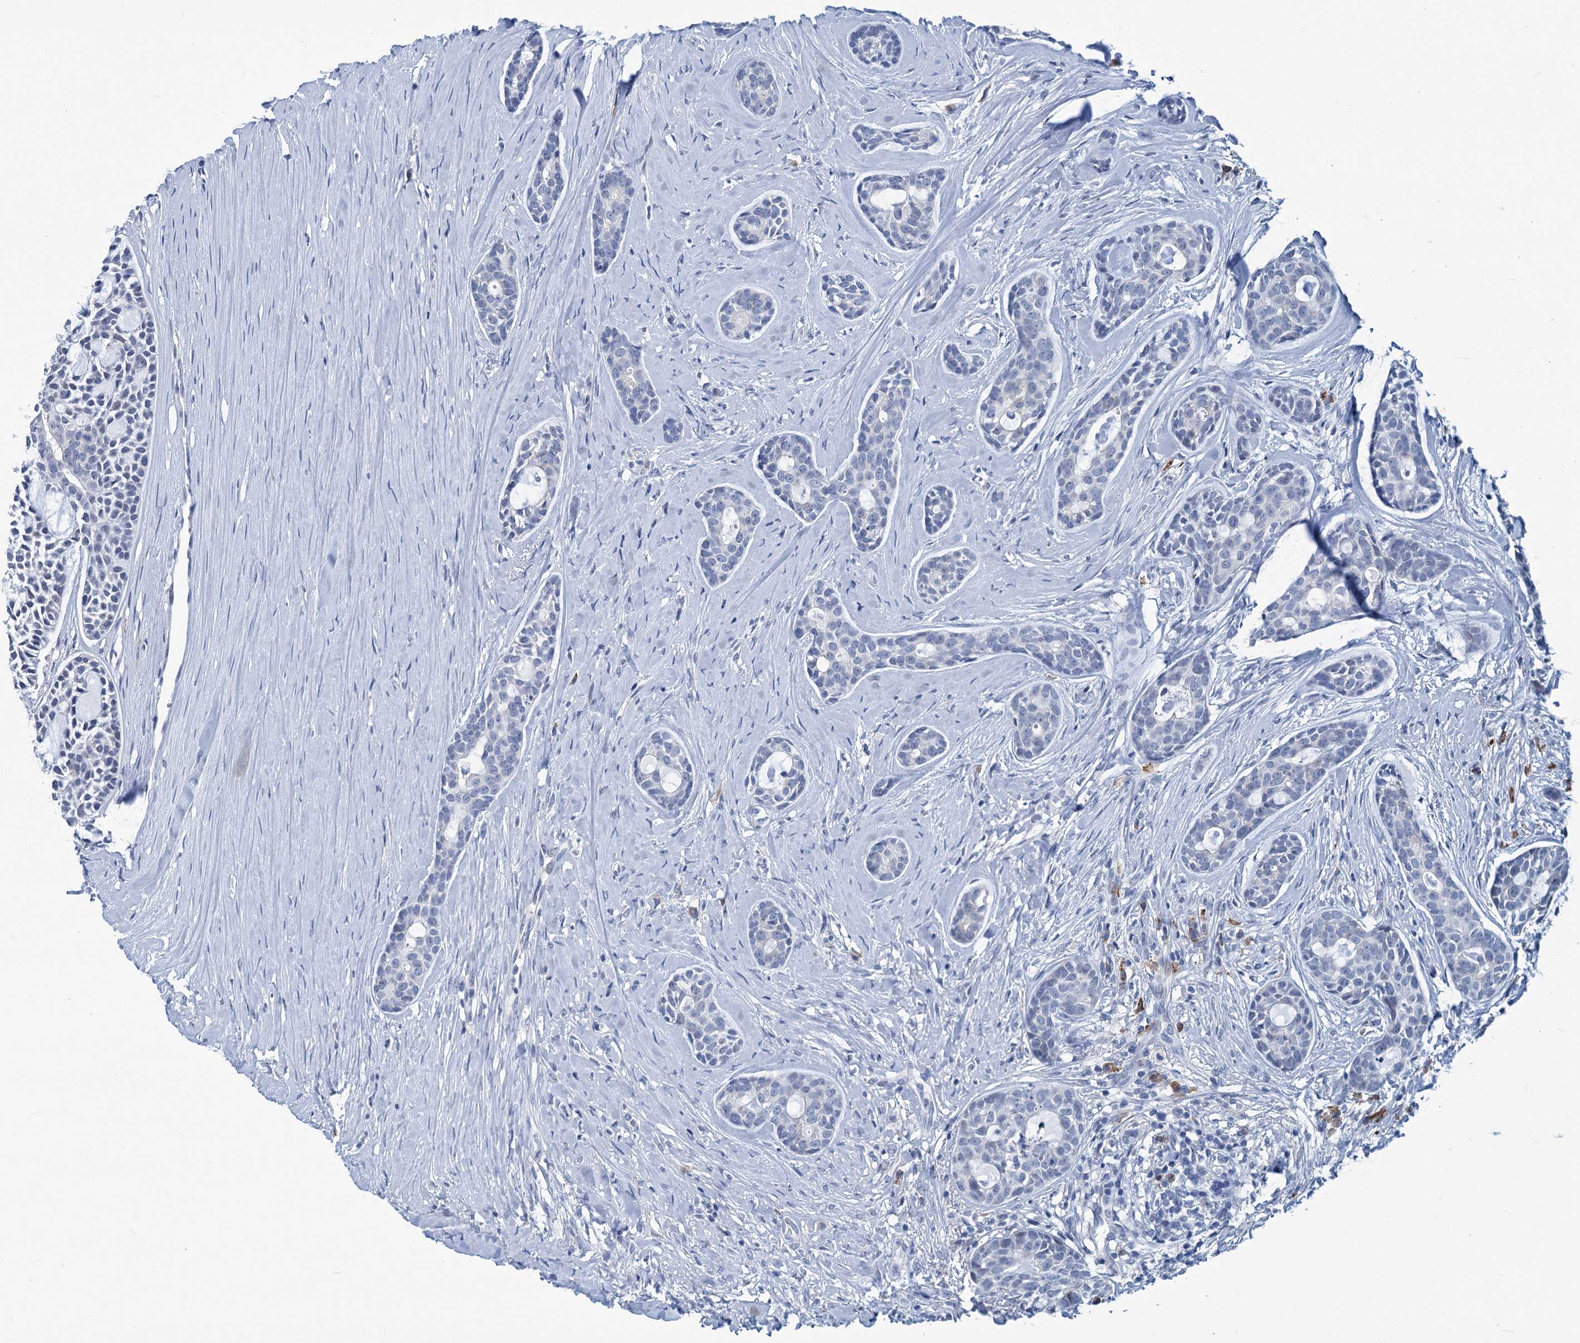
{"staining": {"intensity": "negative", "quantity": "none", "location": "none"}, "tissue": "head and neck cancer", "cell_type": "Tumor cells", "image_type": "cancer", "snomed": [{"axis": "morphology", "description": "Adenocarcinoma, NOS"}, {"axis": "topography", "description": "Subcutis"}, {"axis": "topography", "description": "Head-Neck"}], "caption": "The image displays no staining of tumor cells in head and neck adenocarcinoma. (Immunohistochemistry (ihc), brightfield microscopy, high magnification).", "gene": "NEU3", "patient": {"sex": "female", "age": 73}}